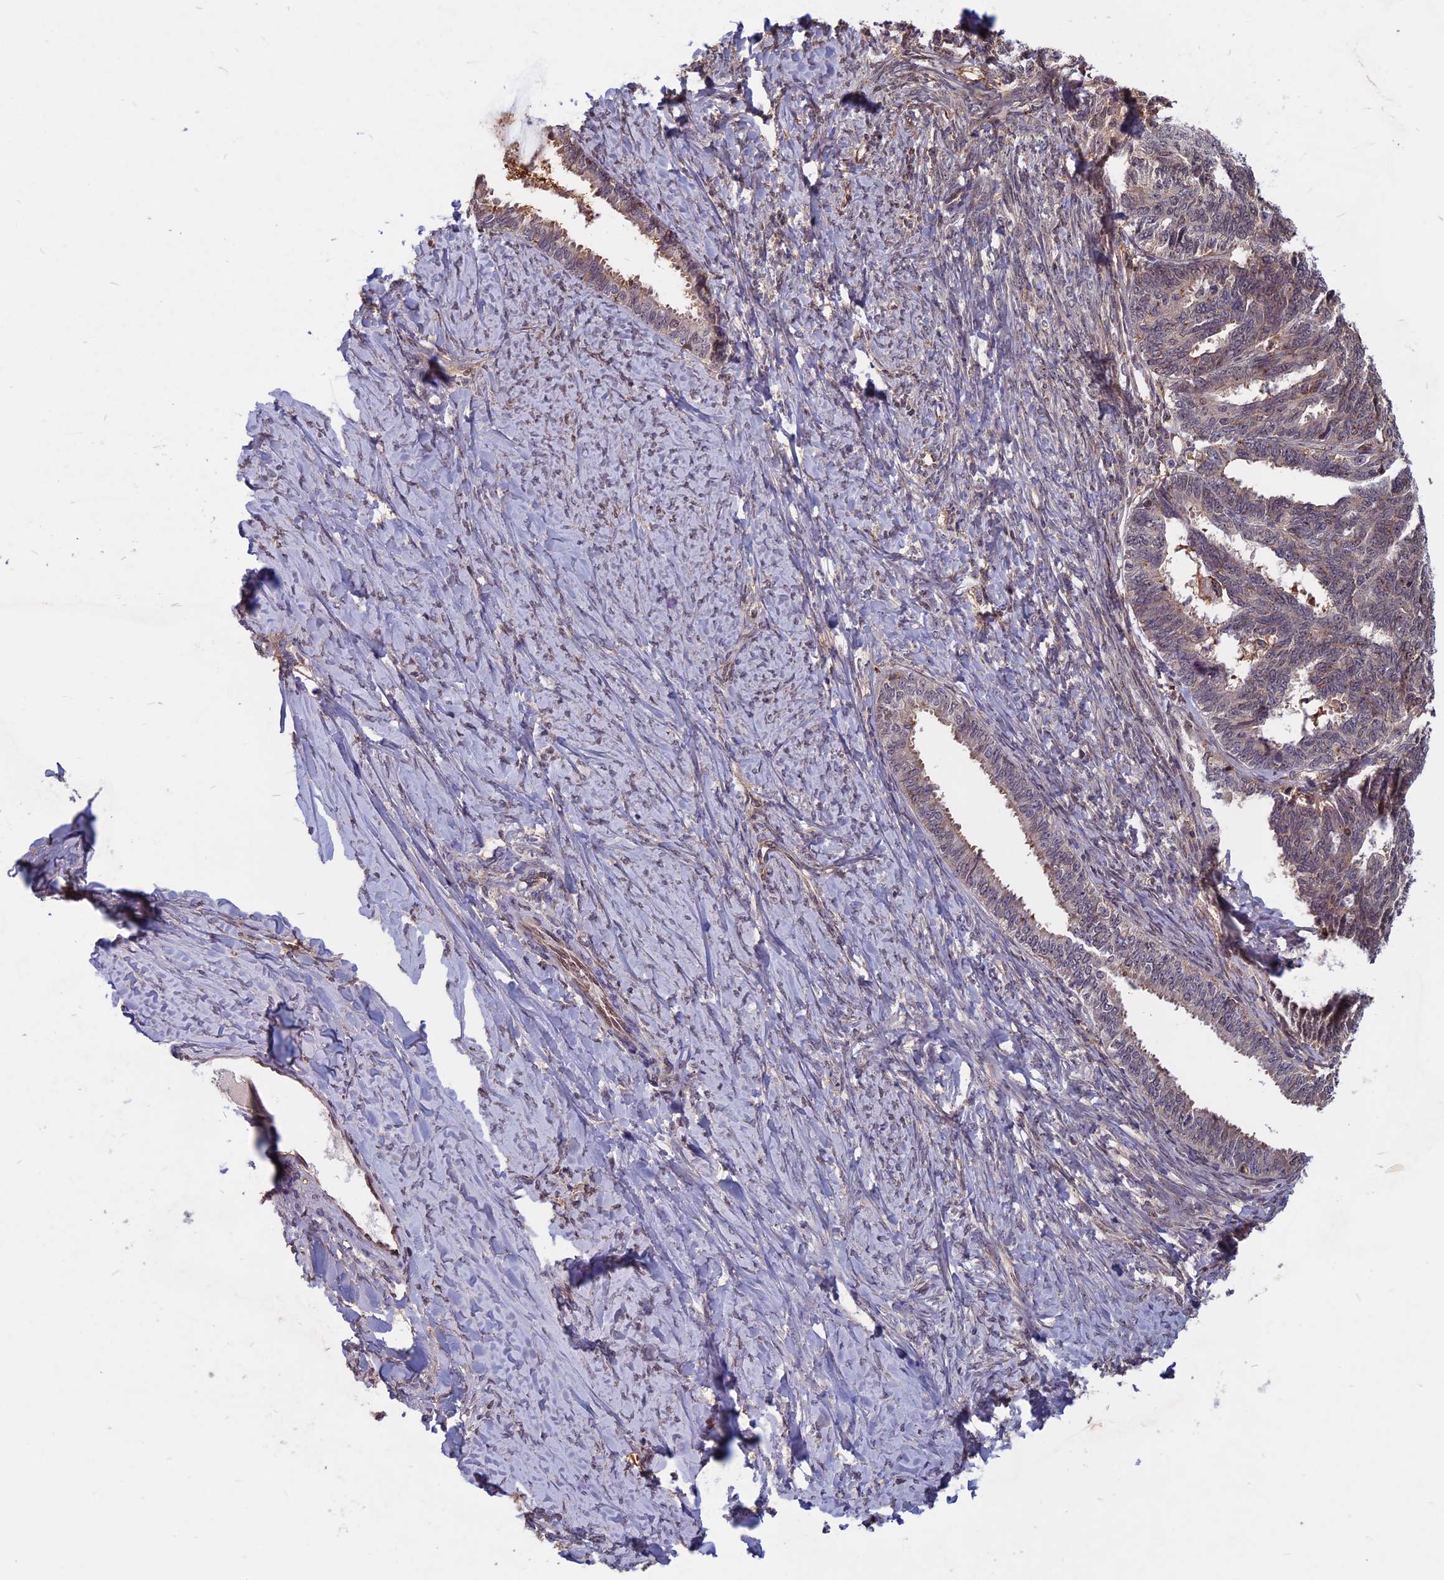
{"staining": {"intensity": "negative", "quantity": "none", "location": "none"}, "tissue": "ovarian cancer", "cell_type": "Tumor cells", "image_type": "cancer", "snomed": [{"axis": "morphology", "description": "Cystadenocarcinoma, serous, NOS"}, {"axis": "topography", "description": "Ovary"}], "caption": "Protein analysis of ovarian serous cystadenocarcinoma exhibits no significant expression in tumor cells. Brightfield microscopy of immunohistochemistry stained with DAB (3,3'-diaminobenzidine) (brown) and hematoxylin (blue), captured at high magnification.", "gene": "SPG11", "patient": {"sex": "female", "age": 79}}